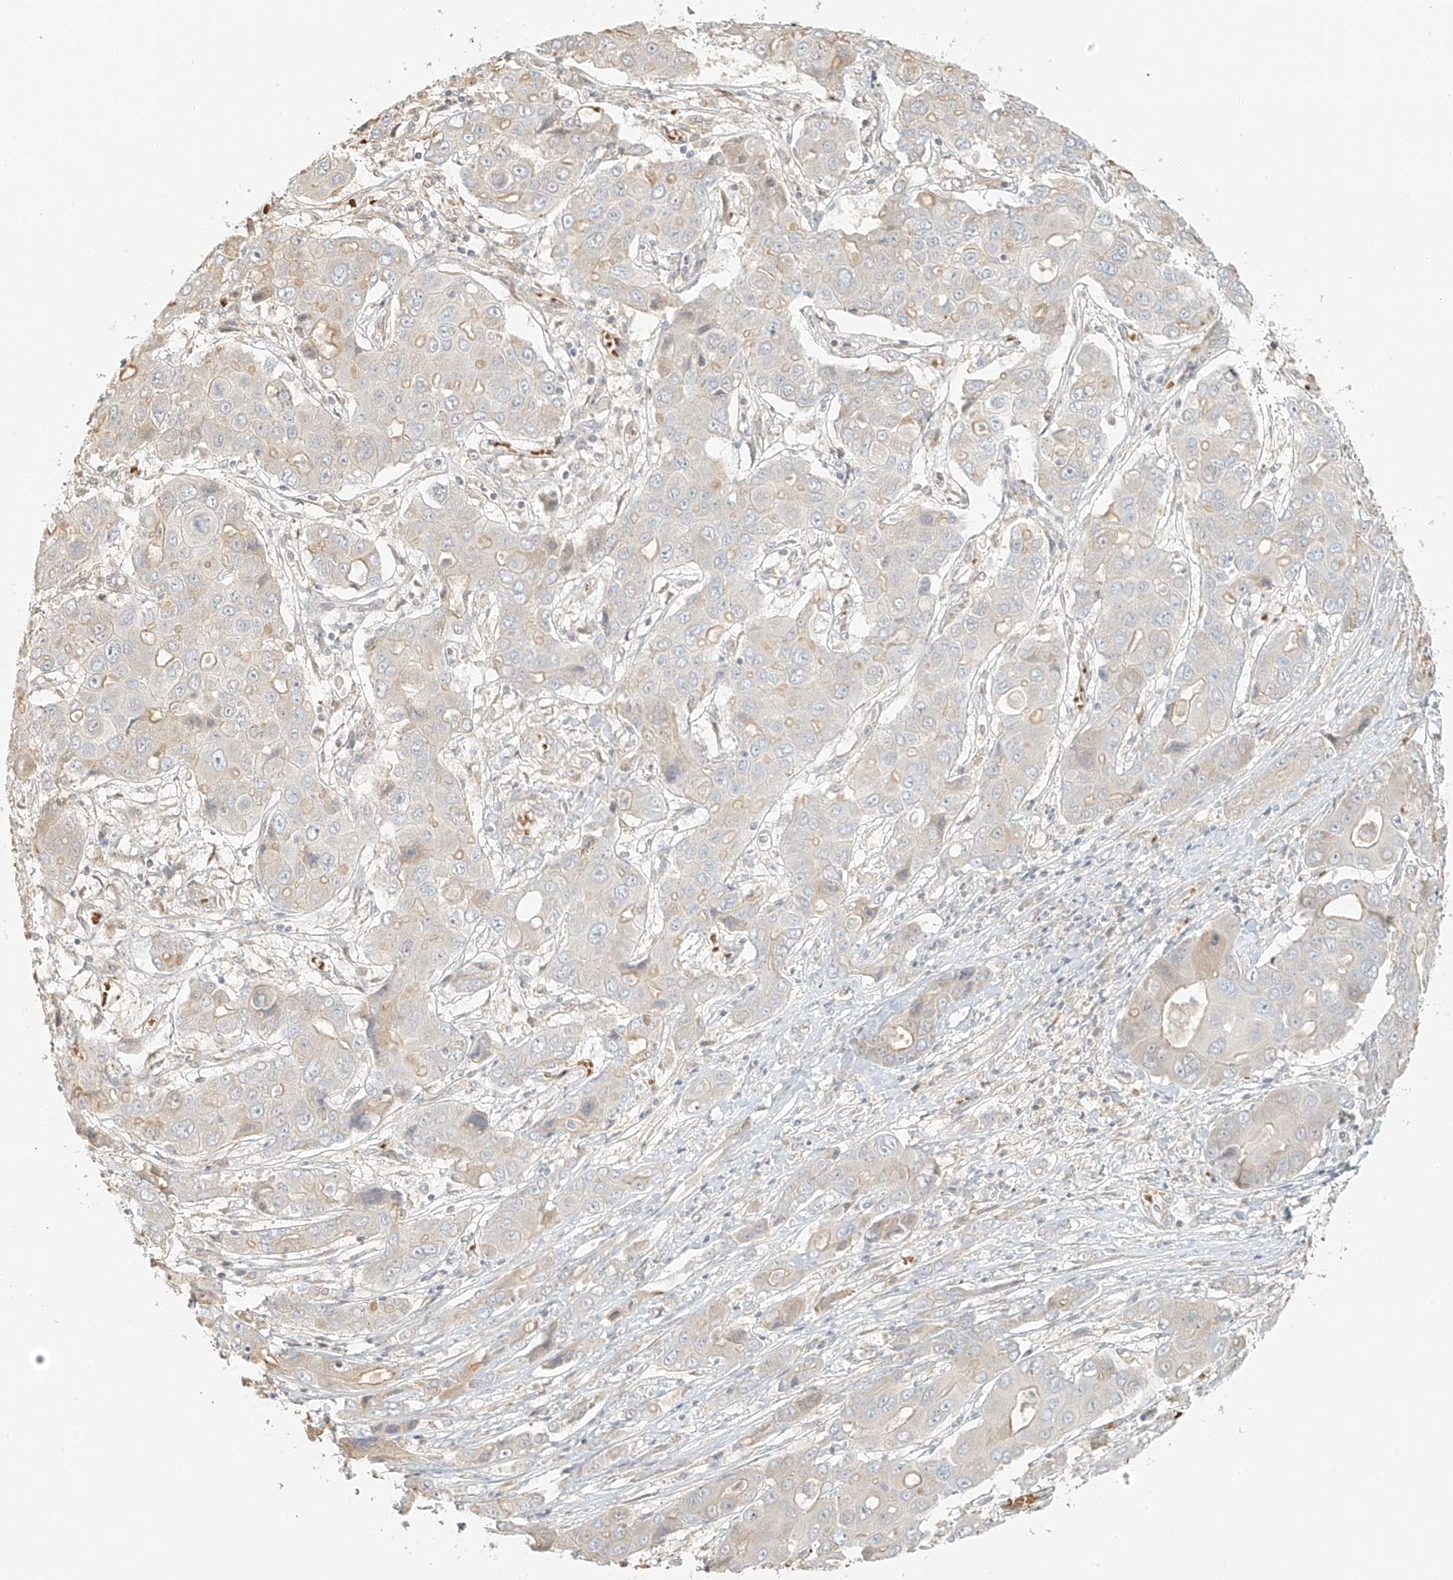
{"staining": {"intensity": "weak", "quantity": "<25%", "location": "cytoplasmic/membranous"}, "tissue": "liver cancer", "cell_type": "Tumor cells", "image_type": "cancer", "snomed": [{"axis": "morphology", "description": "Cholangiocarcinoma"}, {"axis": "topography", "description": "Liver"}], "caption": "A photomicrograph of human liver cancer (cholangiocarcinoma) is negative for staining in tumor cells. (DAB immunohistochemistry (IHC) visualized using brightfield microscopy, high magnification).", "gene": "UPK1B", "patient": {"sex": "male", "age": 67}}